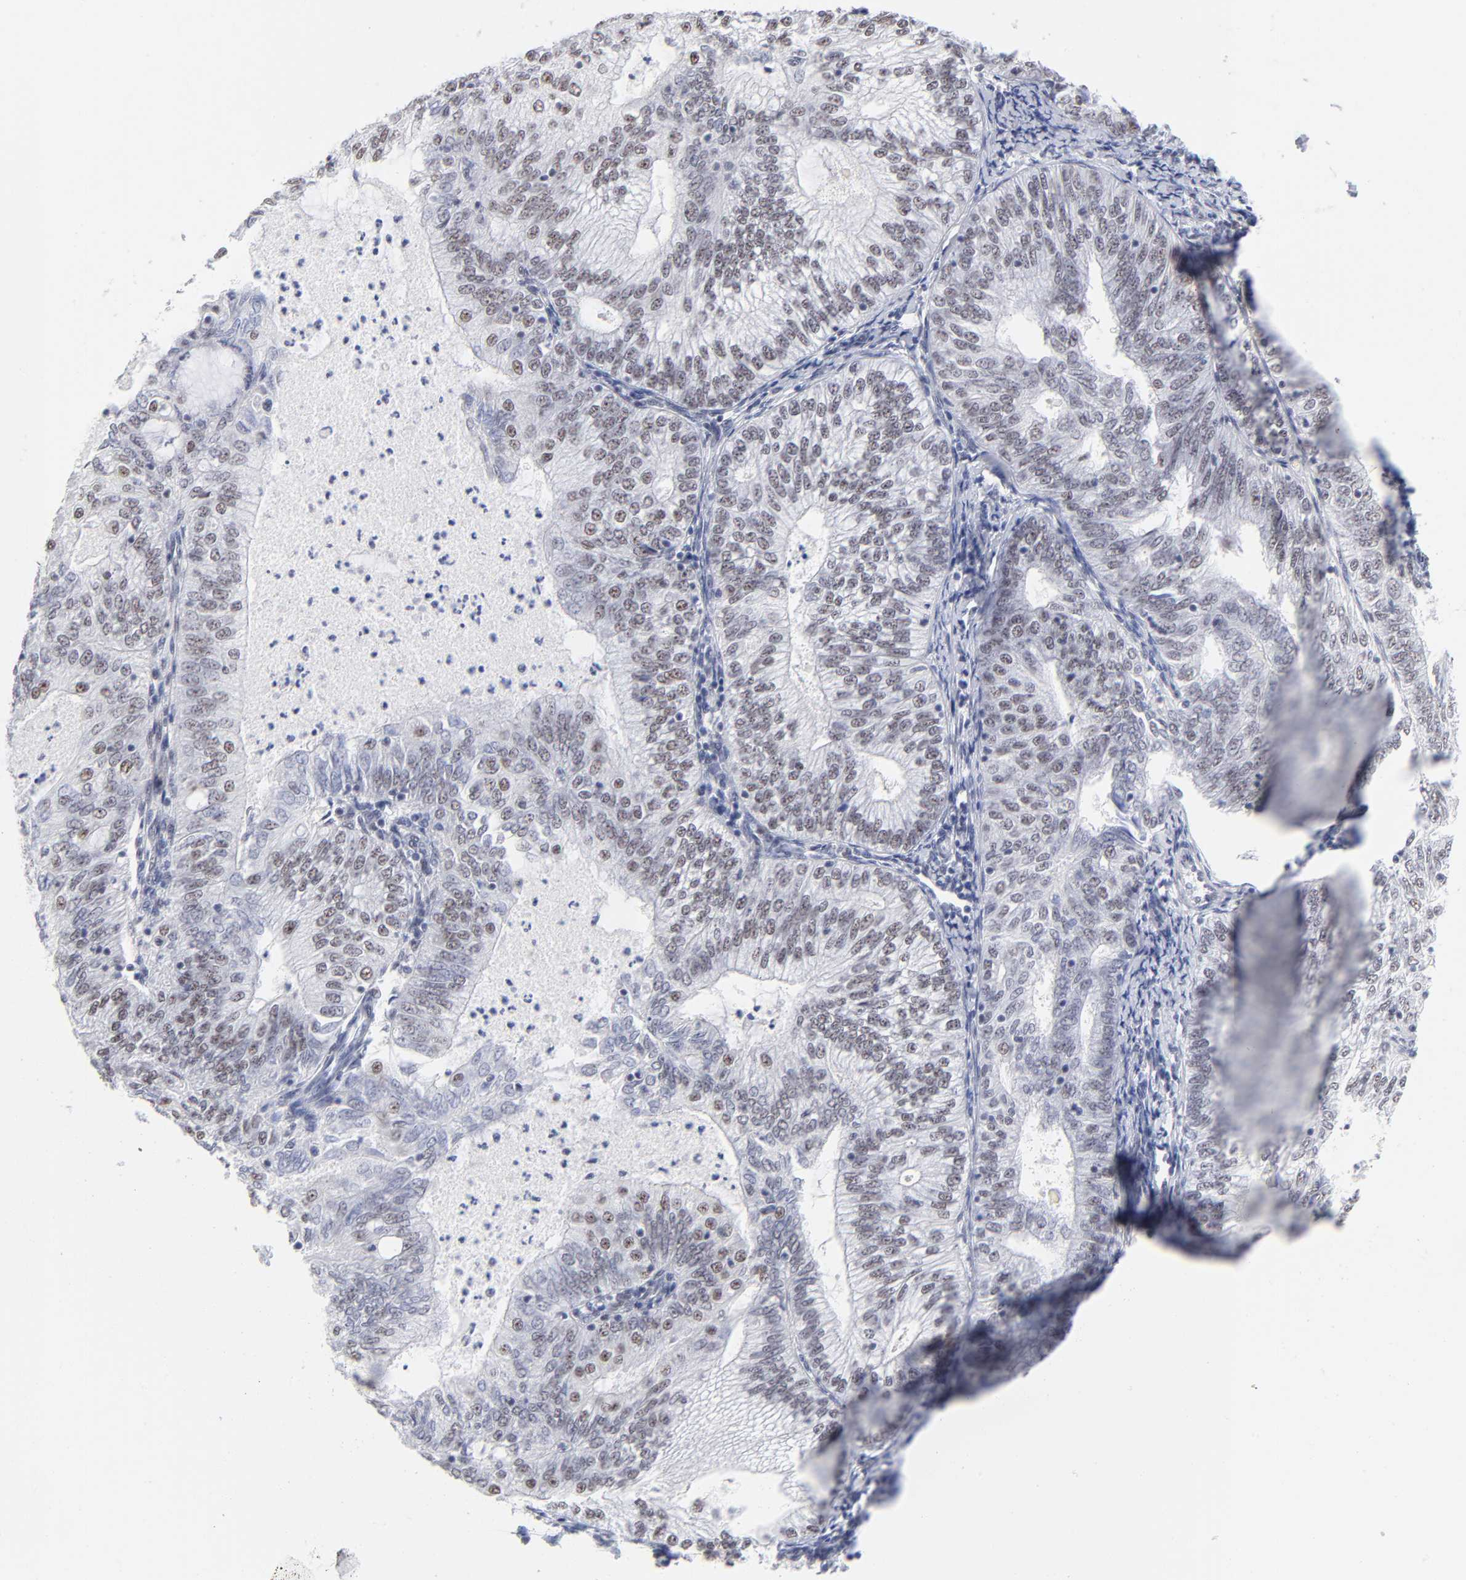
{"staining": {"intensity": "moderate", "quantity": "25%-75%", "location": "nuclear"}, "tissue": "endometrial cancer", "cell_type": "Tumor cells", "image_type": "cancer", "snomed": [{"axis": "morphology", "description": "Adenocarcinoma, NOS"}, {"axis": "topography", "description": "Endometrium"}], "caption": "Immunohistochemical staining of human adenocarcinoma (endometrial) shows medium levels of moderate nuclear staining in about 25%-75% of tumor cells. (DAB = brown stain, brightfield microscopy at high magnification).", "gene": "SNRPB", "patient": {"sex": "female", "age": 69}}